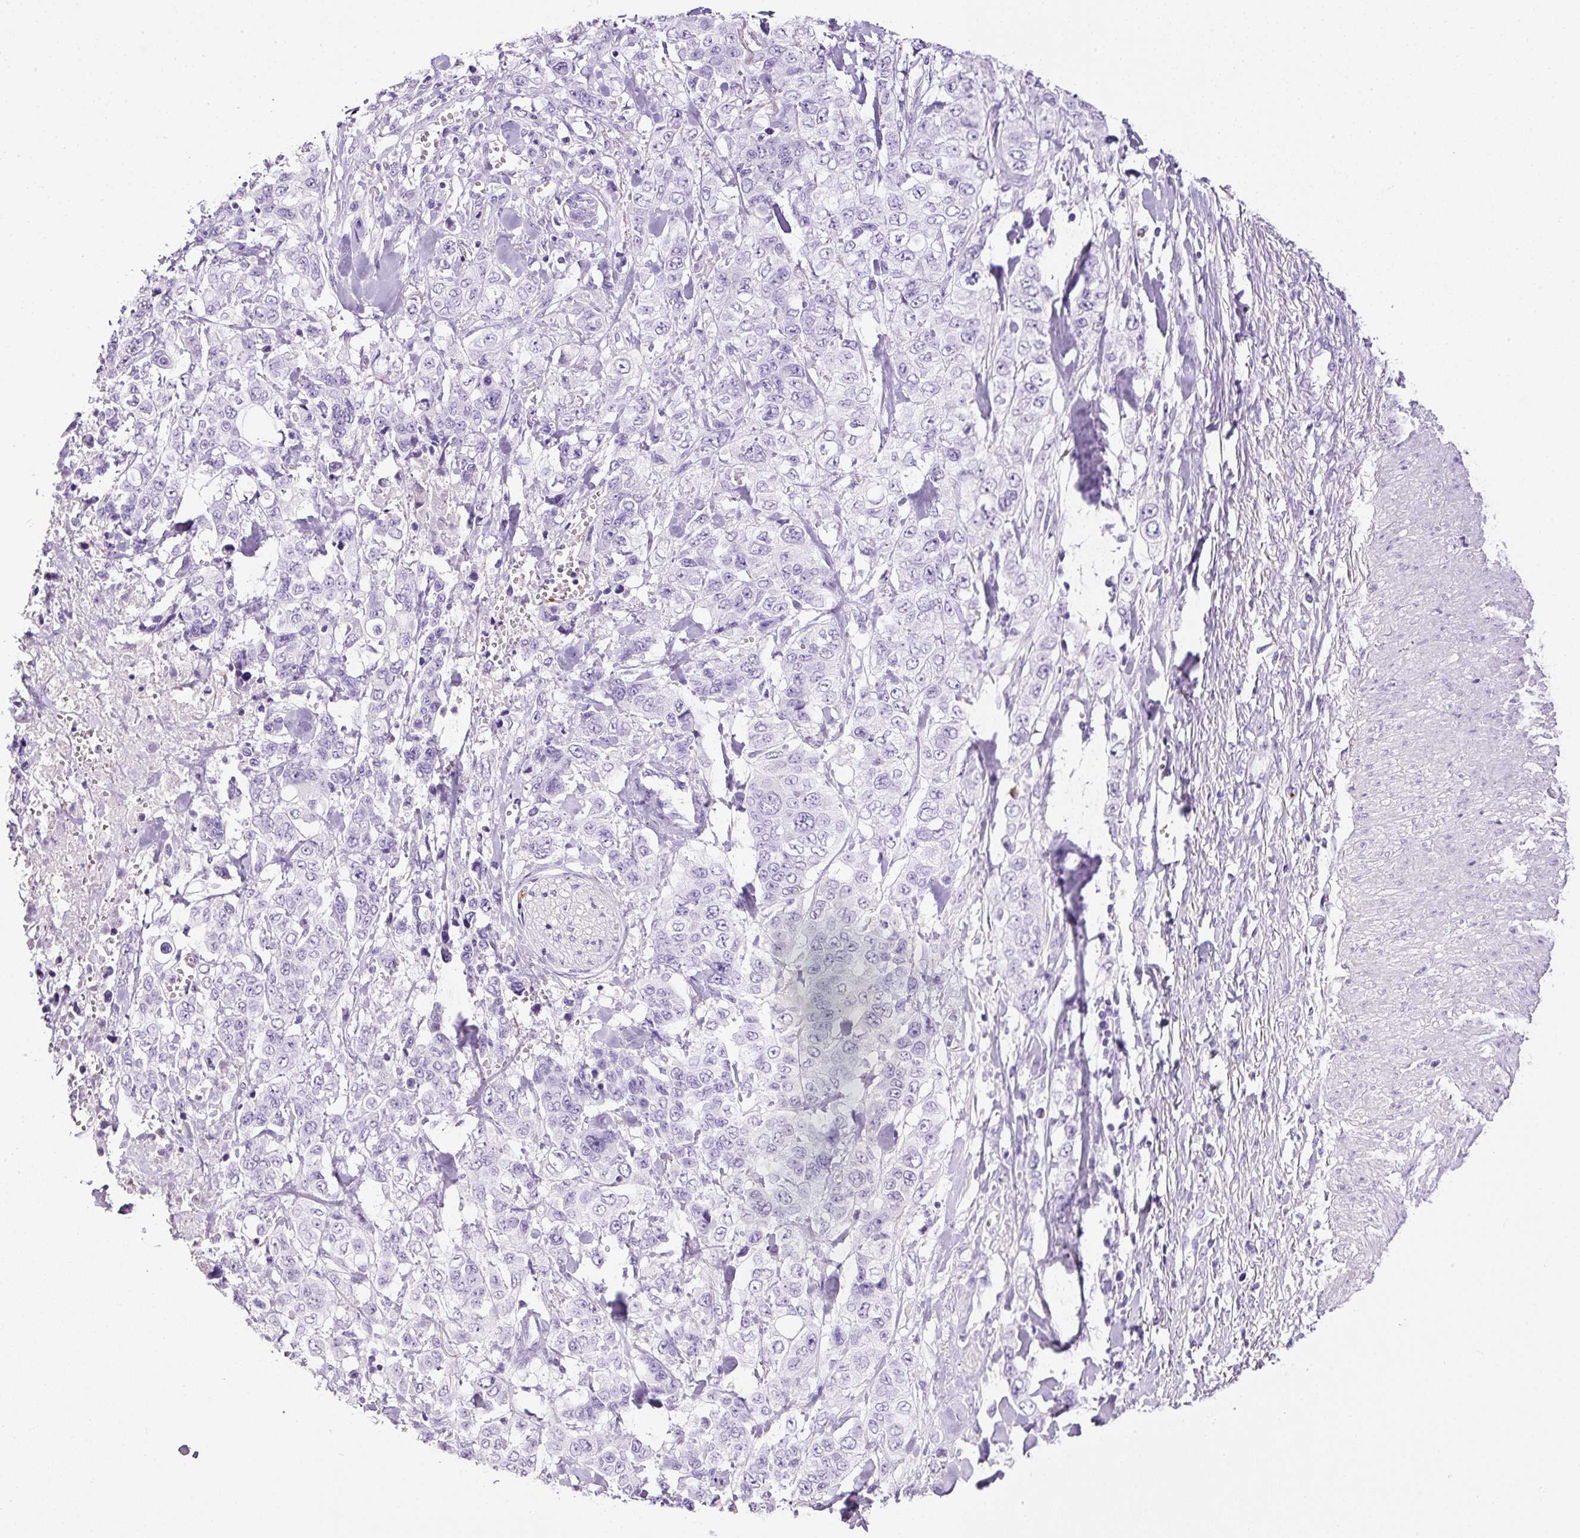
{"staining": {"intensity": "negative", "quantity": "none", "location": "none"}, "tissue": "stomach cancer", "cell_type": "Tumor cells", "image_type": "cancer", "snomed": [{"axis": "morphology", "description": "Adenocarcinoma, NOS"}, {"axis": "topography", "description": "Stomach, upper"}], "caption": "This is an immunohistochemistry photomicrograph of stomach cancer (adenocarcinoma). There is no positivity in tumor cells.", "gene": "BSND", "patient": {"sex": "male", "age": 62}}